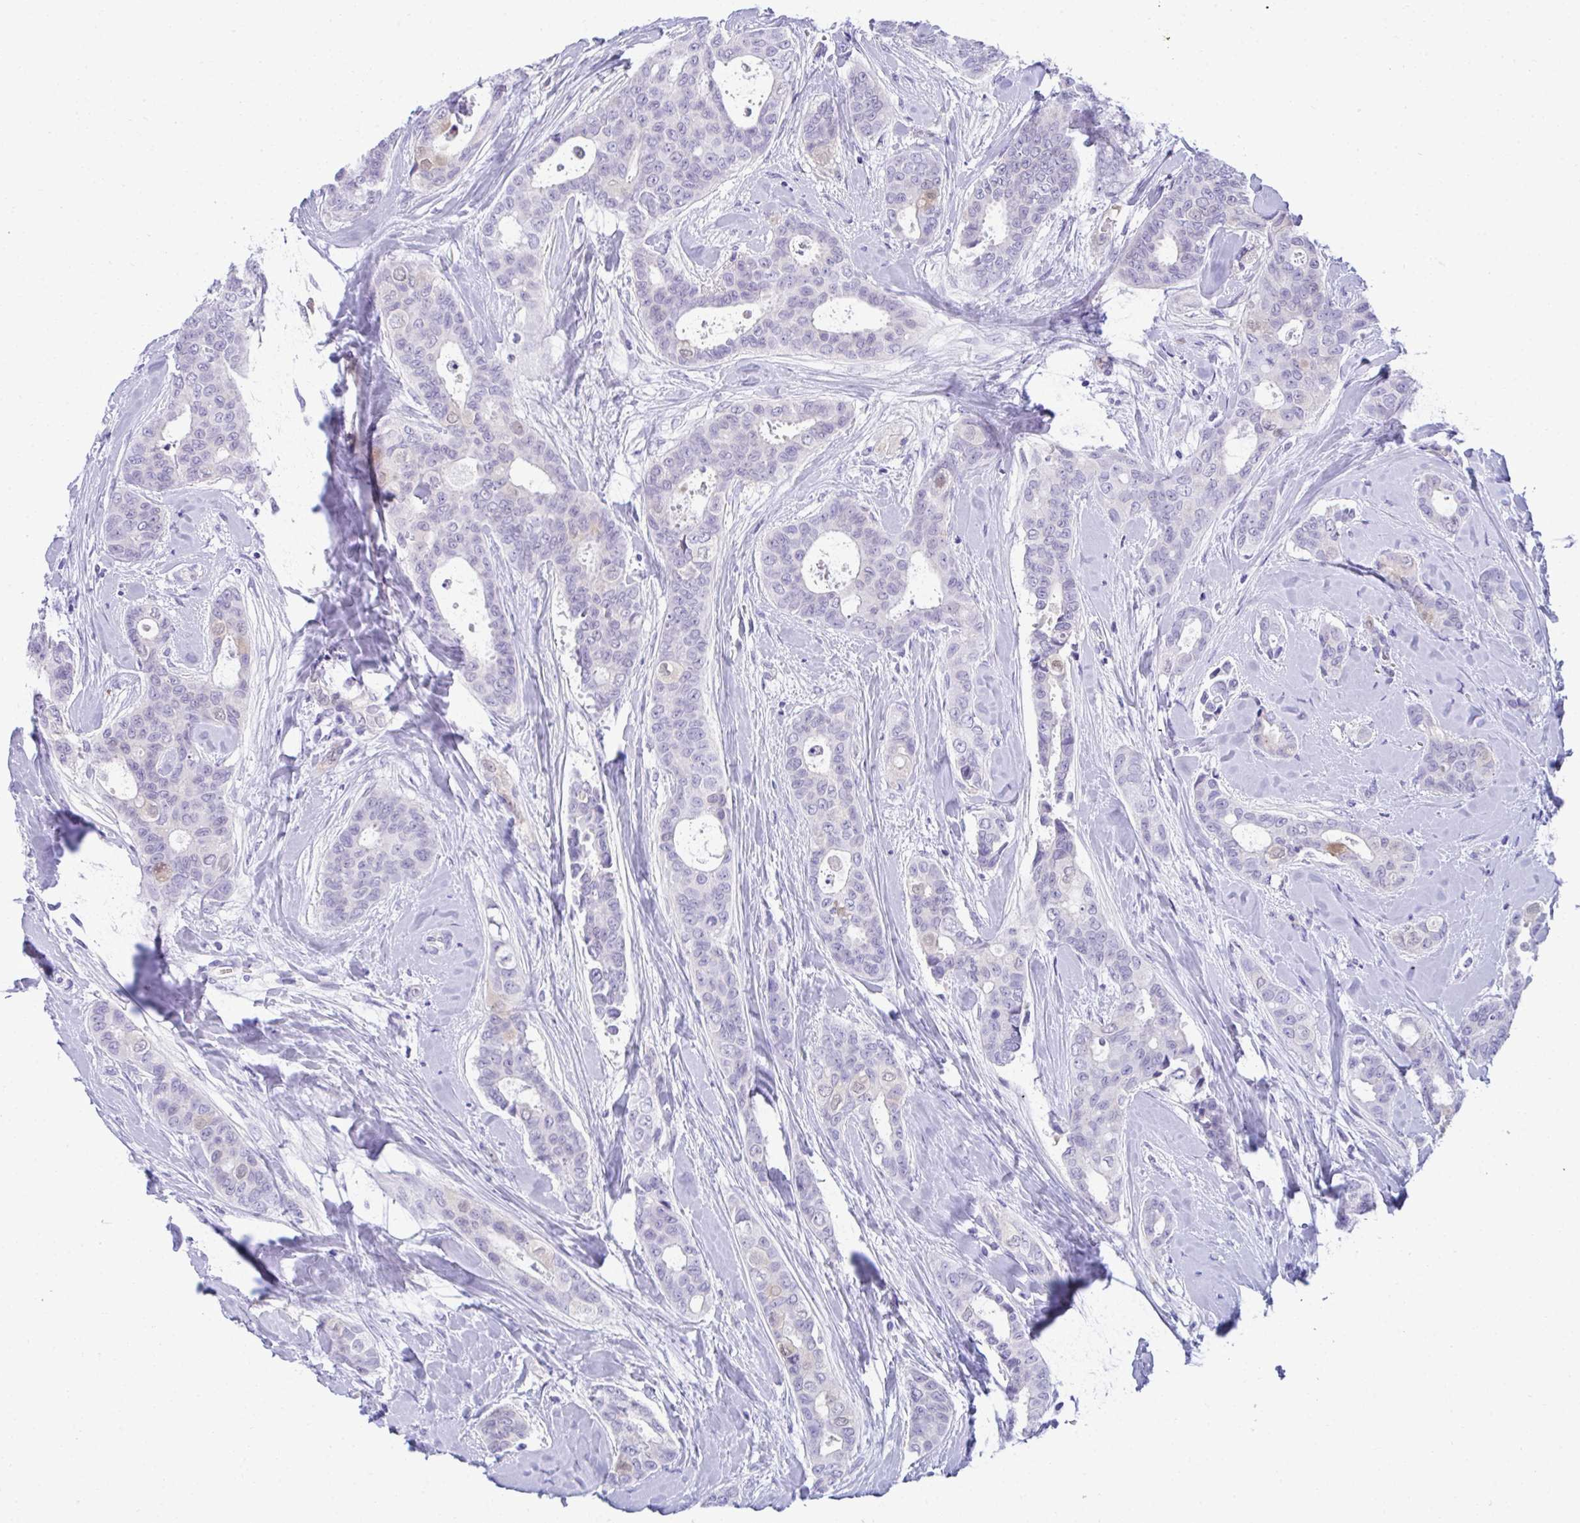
{"staining": {"intensity": "negative", "quantity": "none", "location": "none"}, "tissue": "breast cancer", "cell_type": "Tumor cells", "image_type": "cancer", "snomed": [{"axis": "morphology", "description": "Duct carcinoma"}, {"axis": "topography", "description": "Breast"}], "caption": "This is a micrograph of IHC staining of invasive ductal carcinoma (breast), which shows no positivity in tumor cells.", "gene": "PGM2L1", "patient": {"sex": "female", "age": 45}}